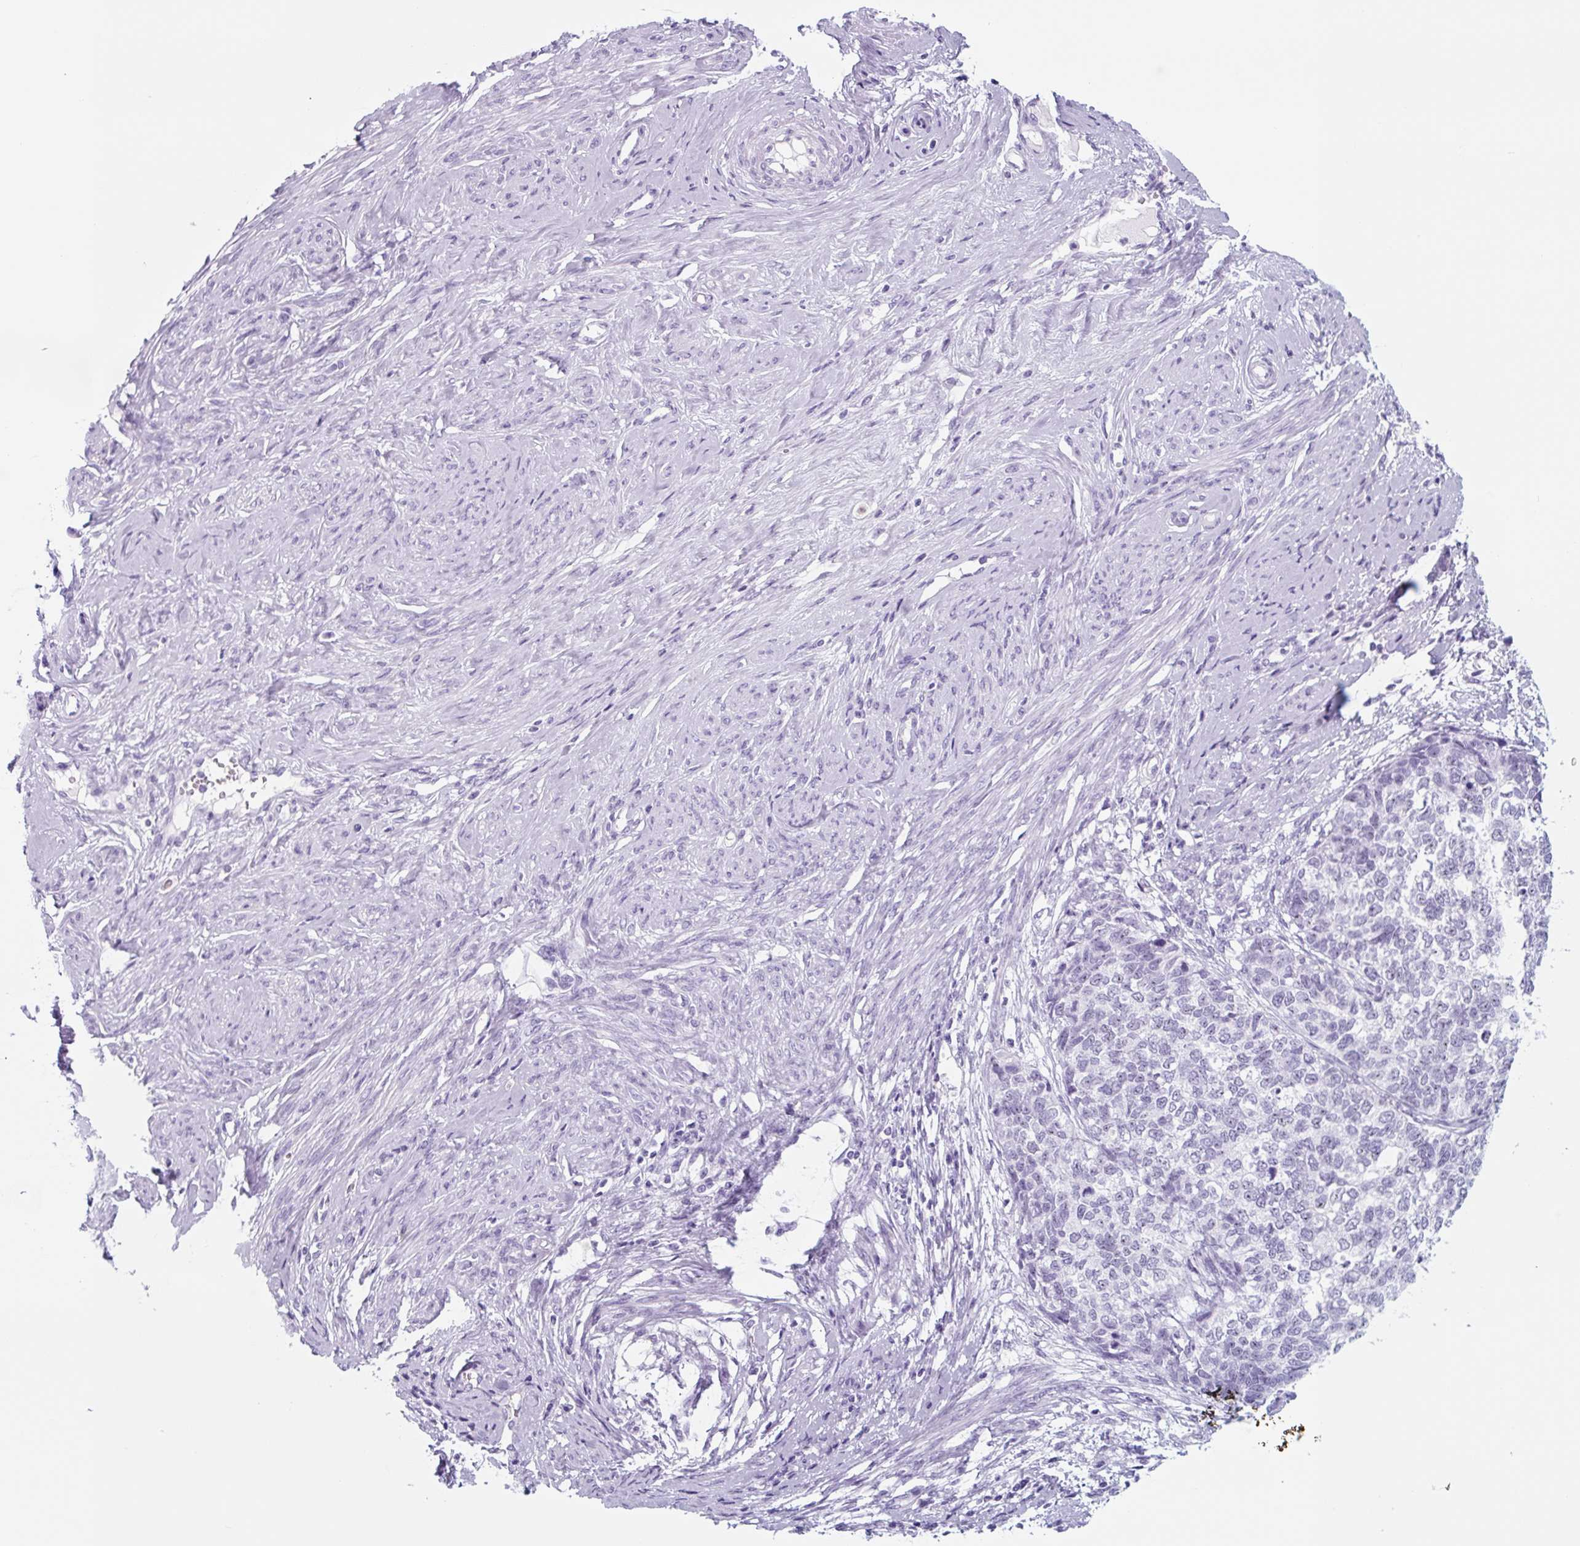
{"staining": {"intensity": "negative", "quantity": "none", "location": "none"}, "tissue": "cervical cancer", "cell_type": "Tumor cells", "image_type": "cancer", "snomed": [{"axis": "morphology", "description": "Squamous cell carcinoma, NOS"}, {"axis": "topography", "description": "Cervix"}], "caption": "A high-resolution photomicrograph shows IHC staining of cervical cancer (squamous cell carcinoma), which displays no significant expression in tumor cells.", "gene": "TNFRSF8", "patient": {"sex": "female", "age": 63}}